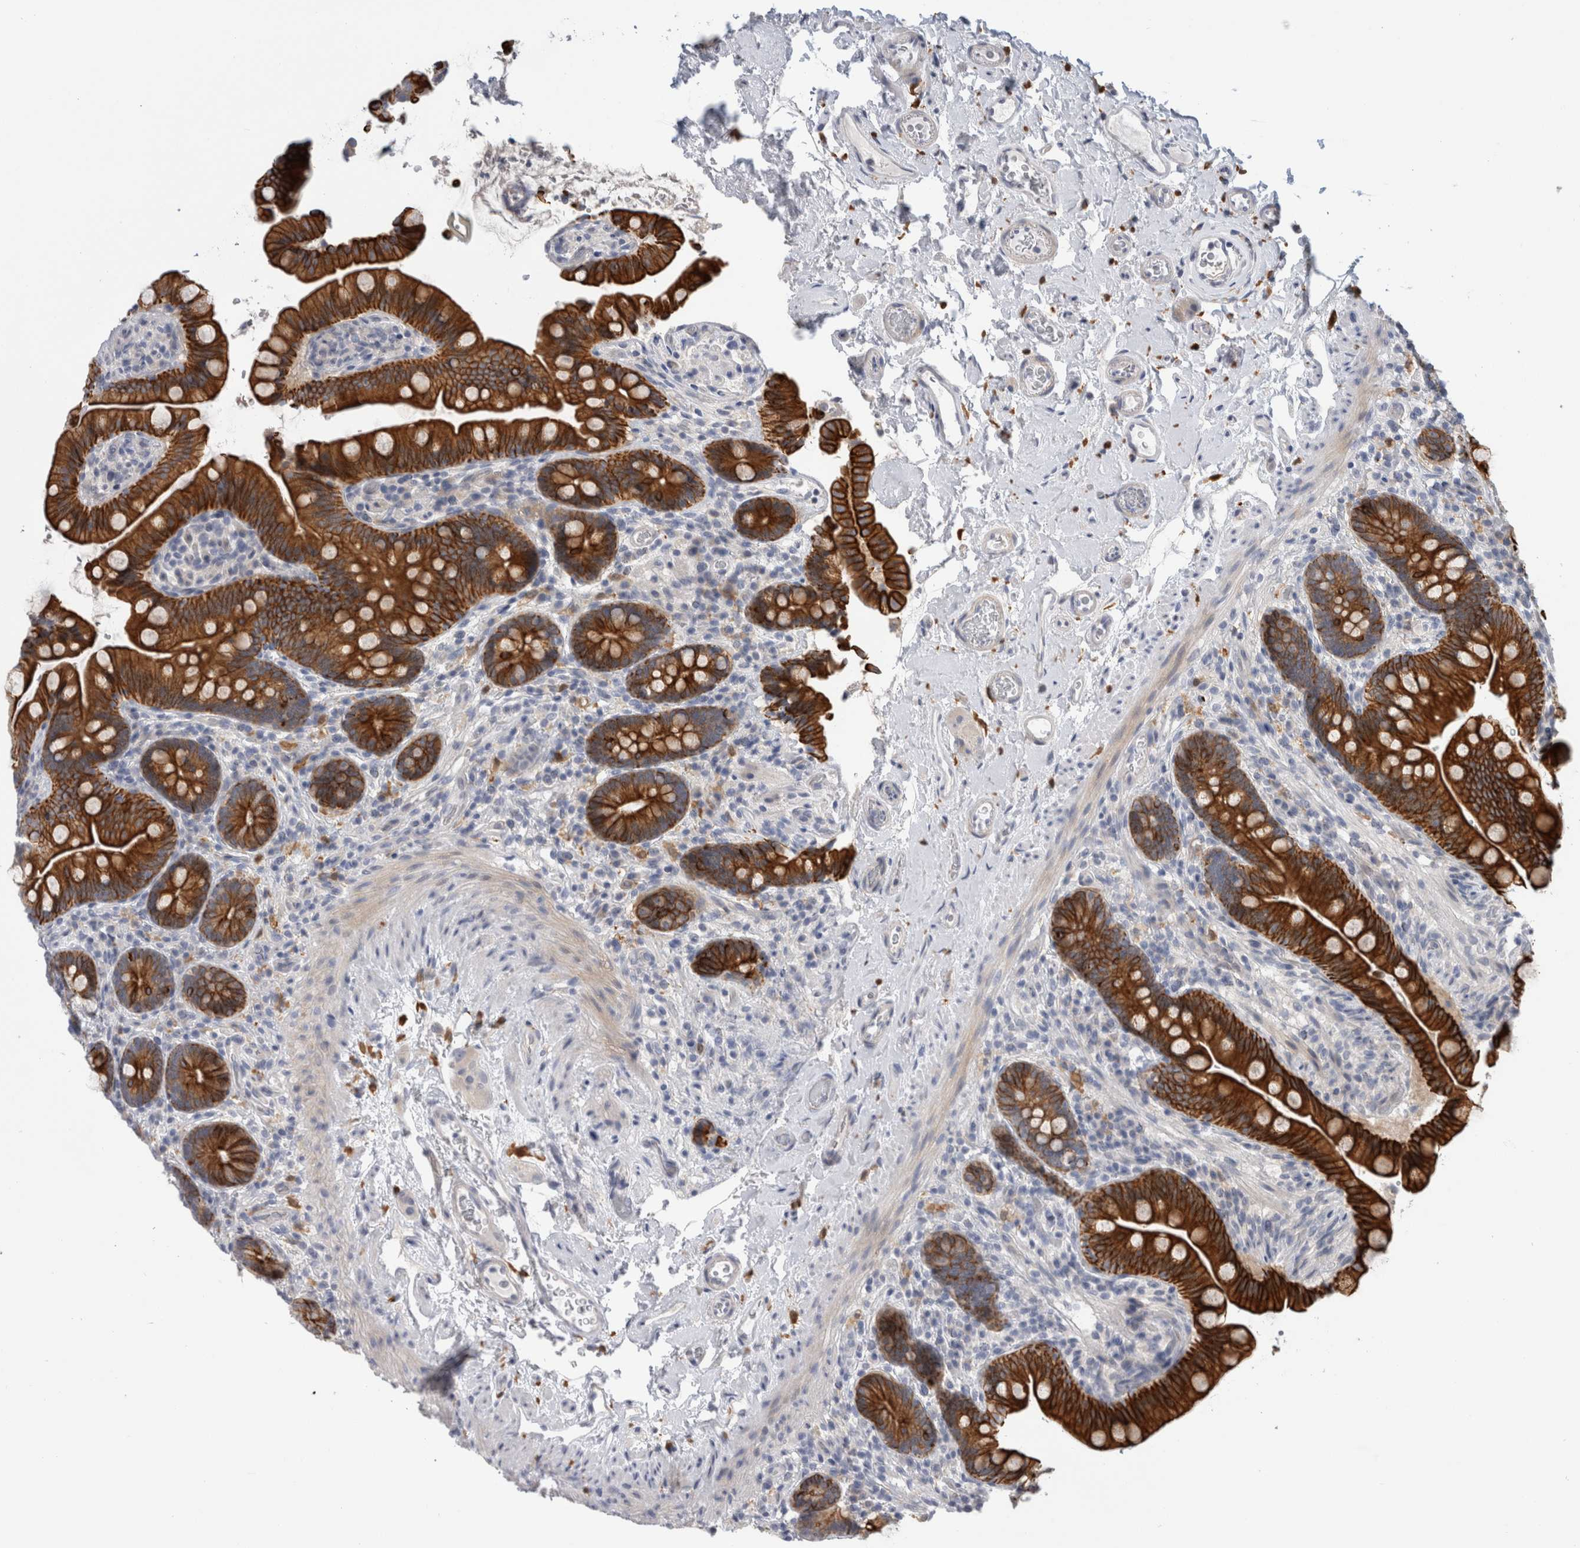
{"staining": {"intensity": "negative", "quantity": "none", "location": "none"}, "tissue": "colon", "cell_type": "Endothelial cells", "image_type": "normal", "snomed": [{"axis": "morphology", "description": "Normal tissue, NOS"}, {"axis": "topography", "description": "Smooth muscle"}, {"axis": "topography", "description": "Colon"}], "caption": "A high-resolution photomicrograph shows immunohistochemistry staining of benign colon, which shows no significant staining in endothelial cells.", "gene": "SLC20A2", "patient": {"sex": "male", "age": 73}}